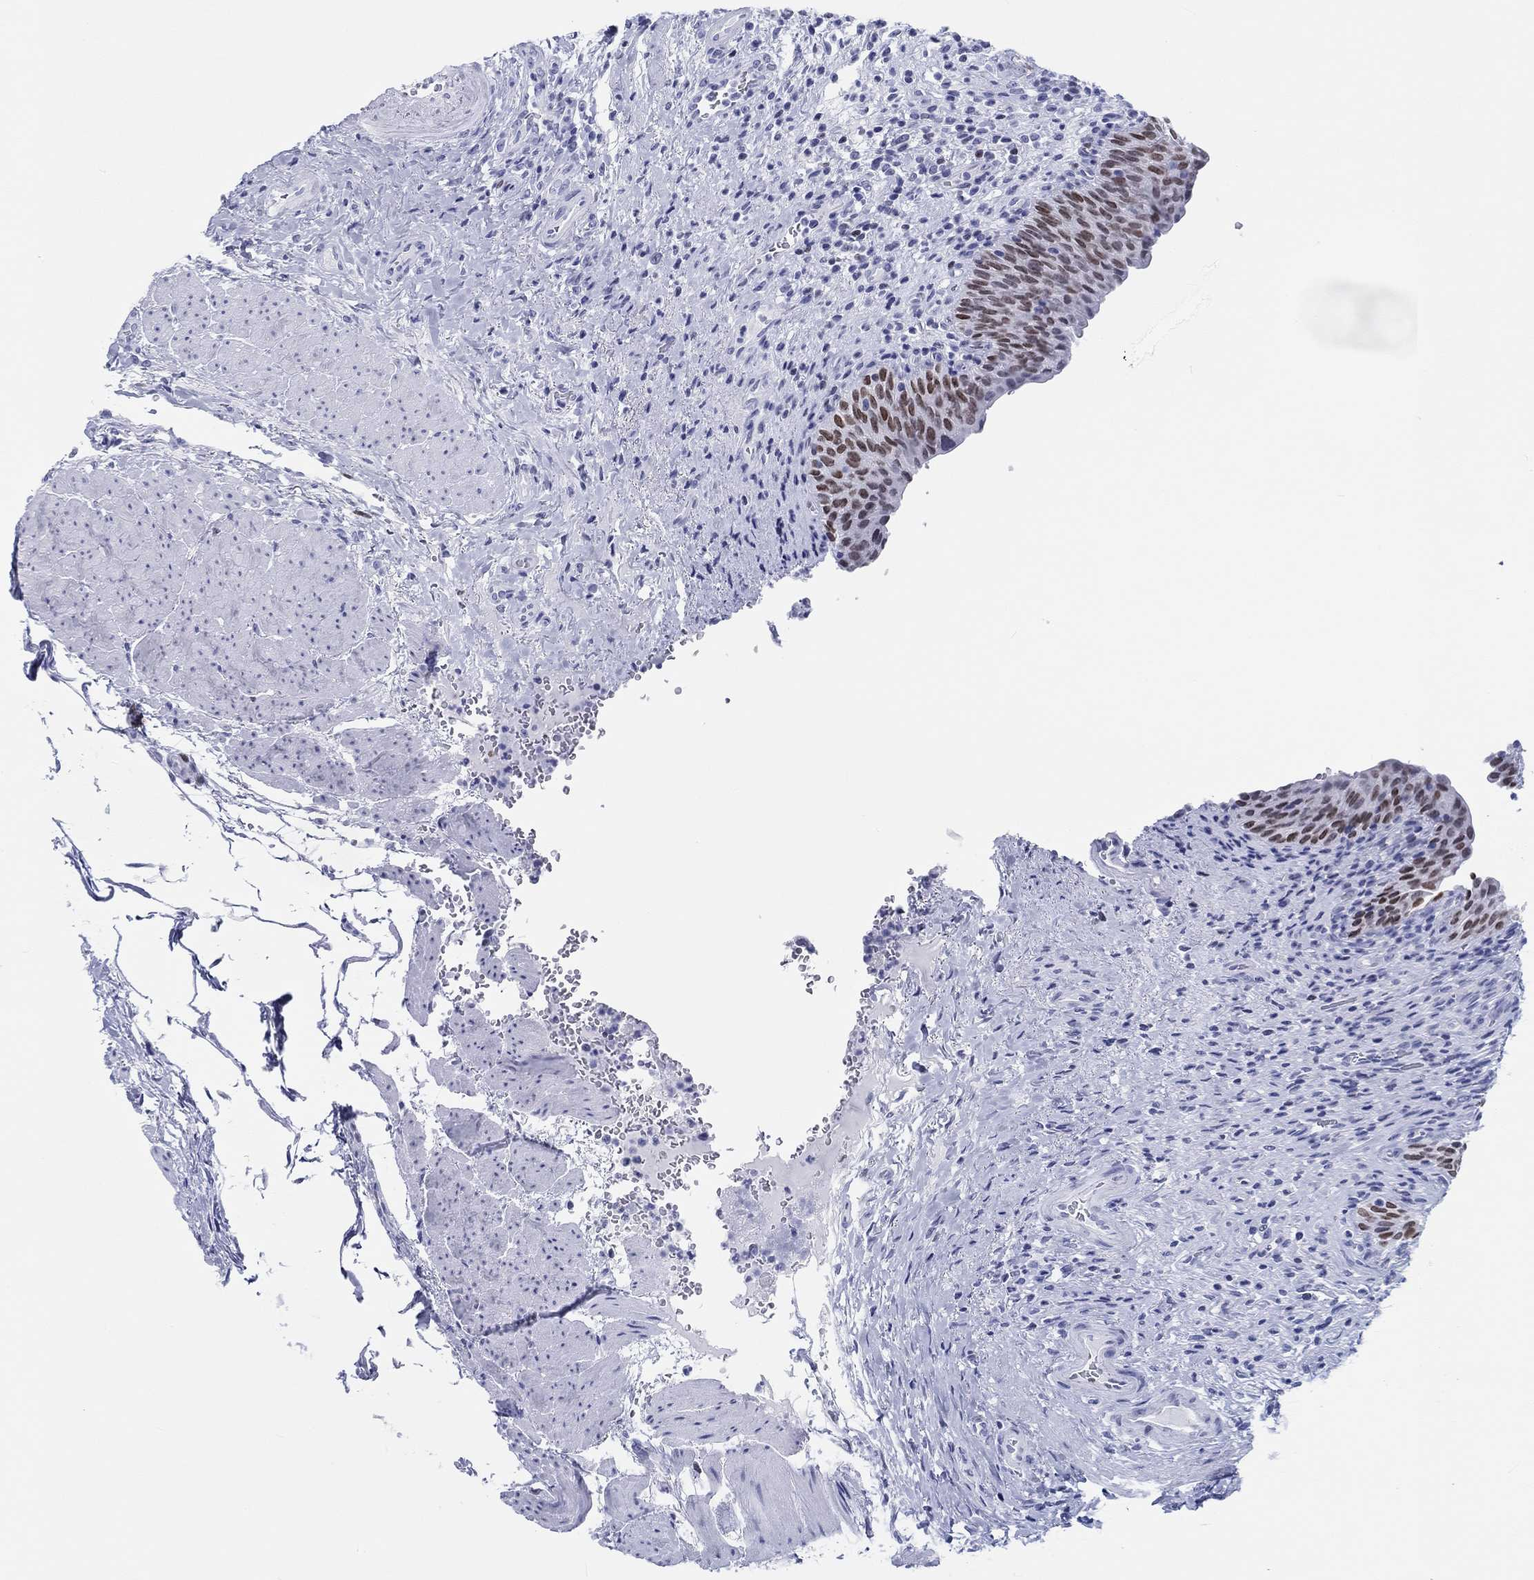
{"staining": {"intensity": "moderate", "quantity": "25%-75%", "location": "nuclear"}, "tissue": "urinary bladder", "cell_type": "Urothelial cells", "image_type": "normal", "snomed": [{"axis": "morphology", "description": "Normal tissue, NOS"}, {"axis": "topography", "description": "Urinary bladder"}], "caption": "DAB immunohistochemical staining of unremarkable human urinary bladder shows moderate nuclear protein expression in approximately 25%-75% of urothelial cells.", "gene": "H1", "patient": {"sex": "male", "age": 66}}